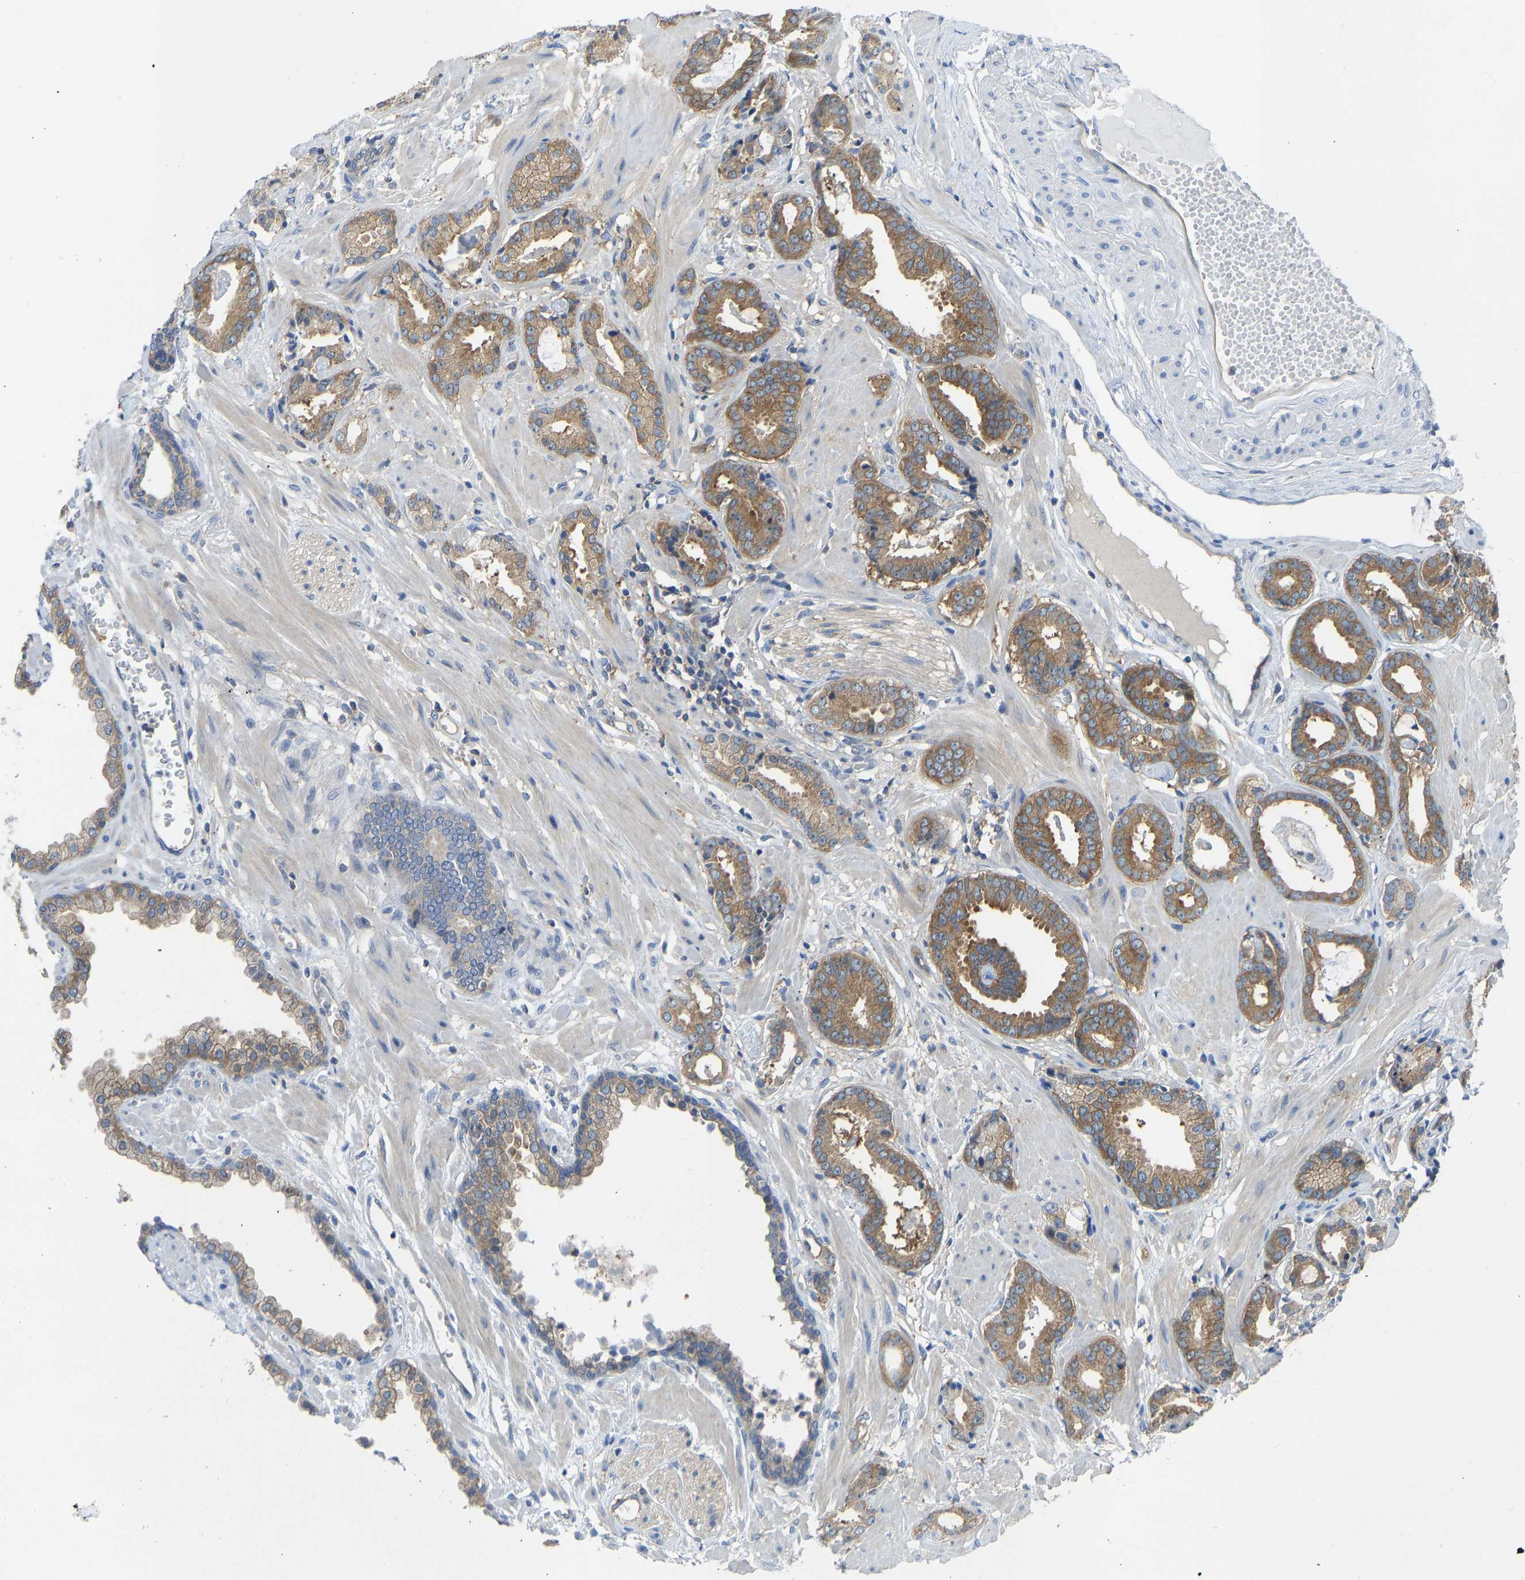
{"staining": {"intensity": "moderate", "quantity": ">75%", "location": "cytoplasmic/membranous"}, "tissue": "prostate cancer", "cell_type": "Tumor cells", "image_type": "cancer", "snomed": [{"axis": "morphology", "description": "Adenocarcinoma, Low grade"}, {"axis": "topography", "description": "Prostate"}], "caption": "This micrograph displays IHC staining of prostate adenocarcinoma (low-grade), with medium moderate cytoplasmic/membranous staining in about >75% of tumor cells.", "gene": "PPP3CA", "patient": {"sex": "male", "age": 53}}